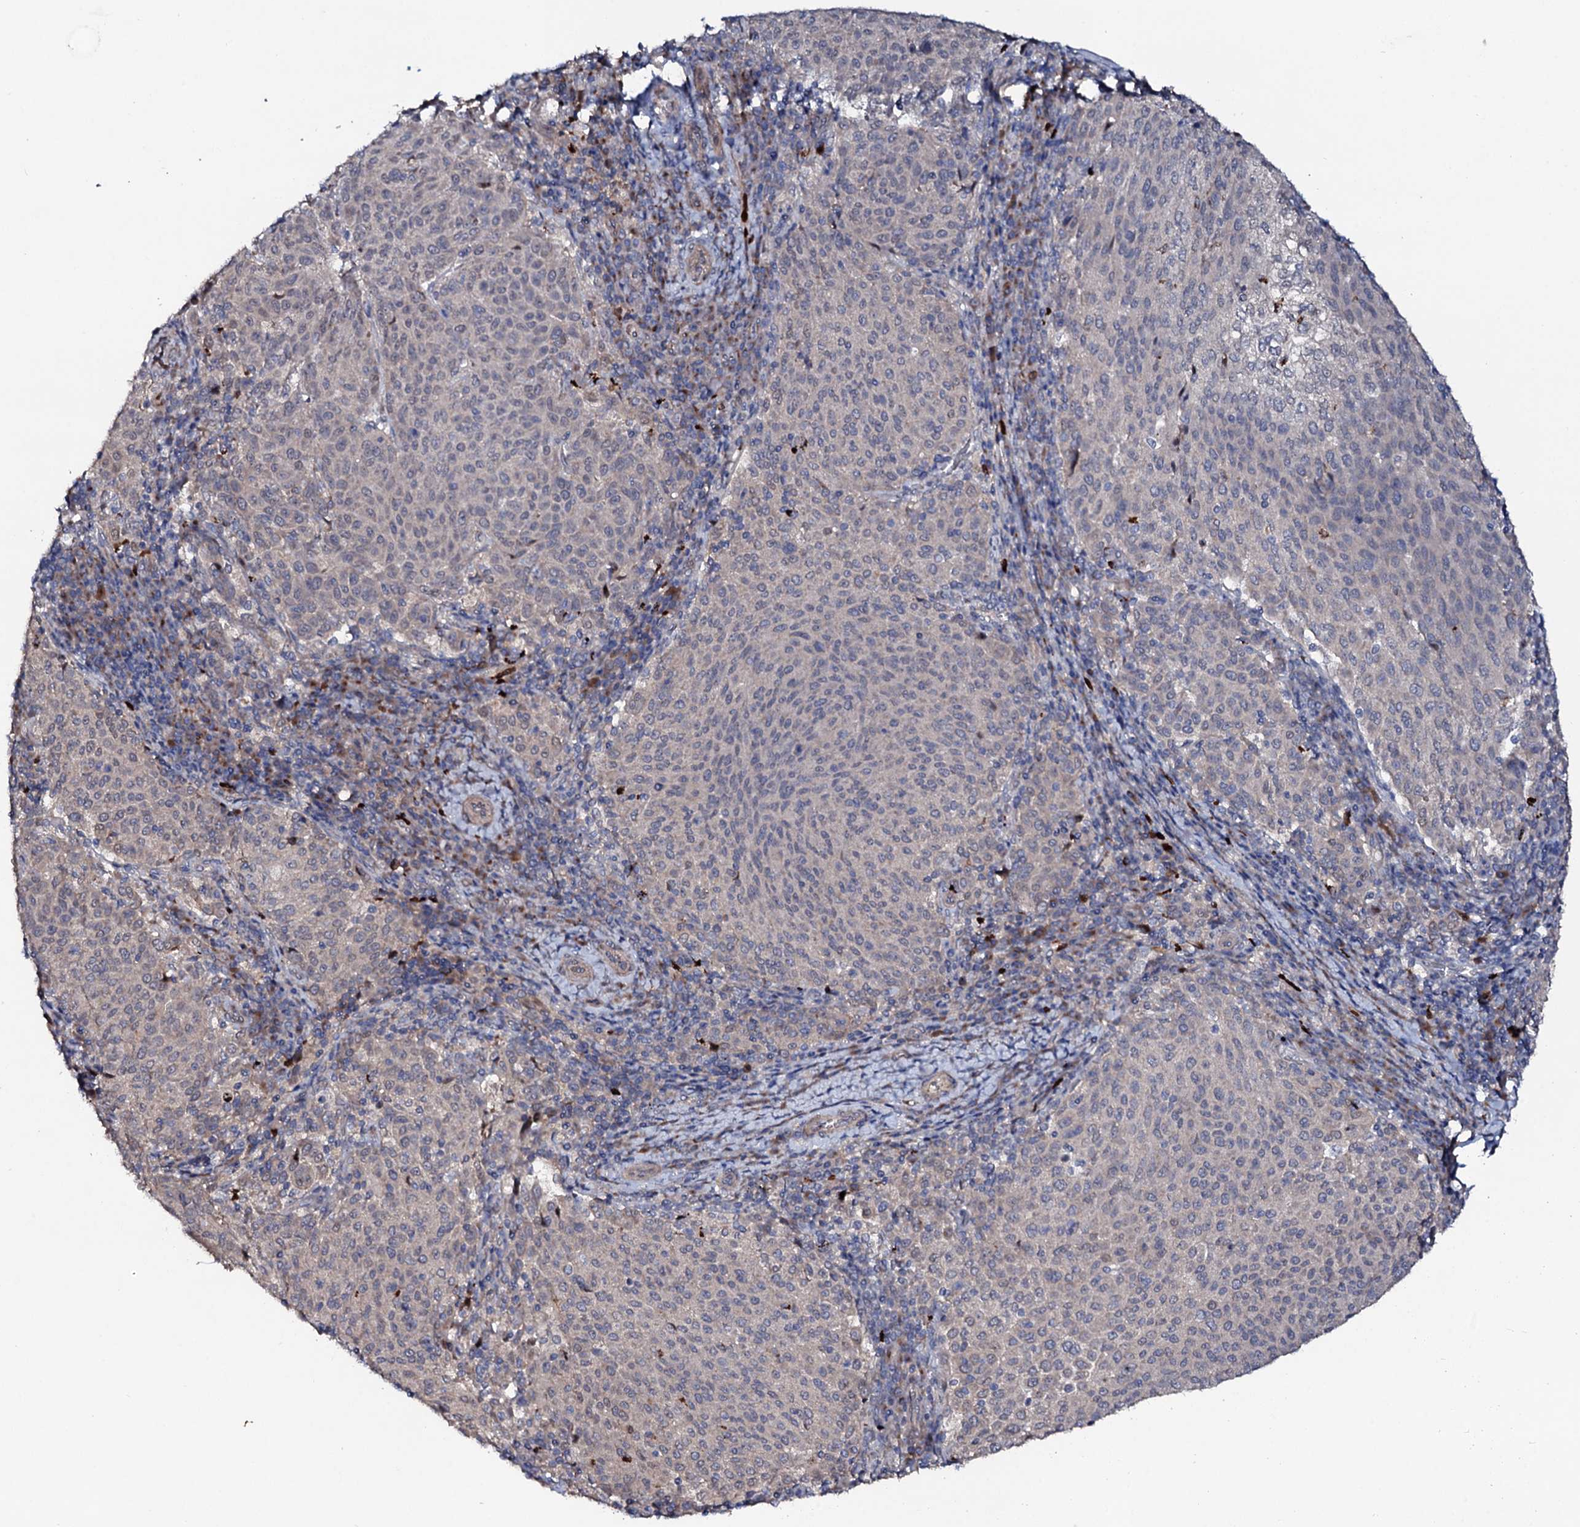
{"staining": {"intensity": "negative", "quantity": "none", "location": "none"}, "tissue": "cervical cancer", "cell_type": "Tumor cells", "image_type": "cancer", "snomed": [{"axis": "morphology", "description": "Squamous cell carcinoma, NOS"}, {"axis": "topography", "description": "Cervix"}], "caption": "DAB (3,3'-diaminobenzidine) immunohistochemical staining of cervical squamous cell carcinoma demonstrates no significant staining in tumor cells. Brightfield microscopy of IHC stained with DAB (brown) and hematoxylin (blue), captured at high magnification.", "gene": "COG6", "patient": {"sex": "female", "age": 46}}